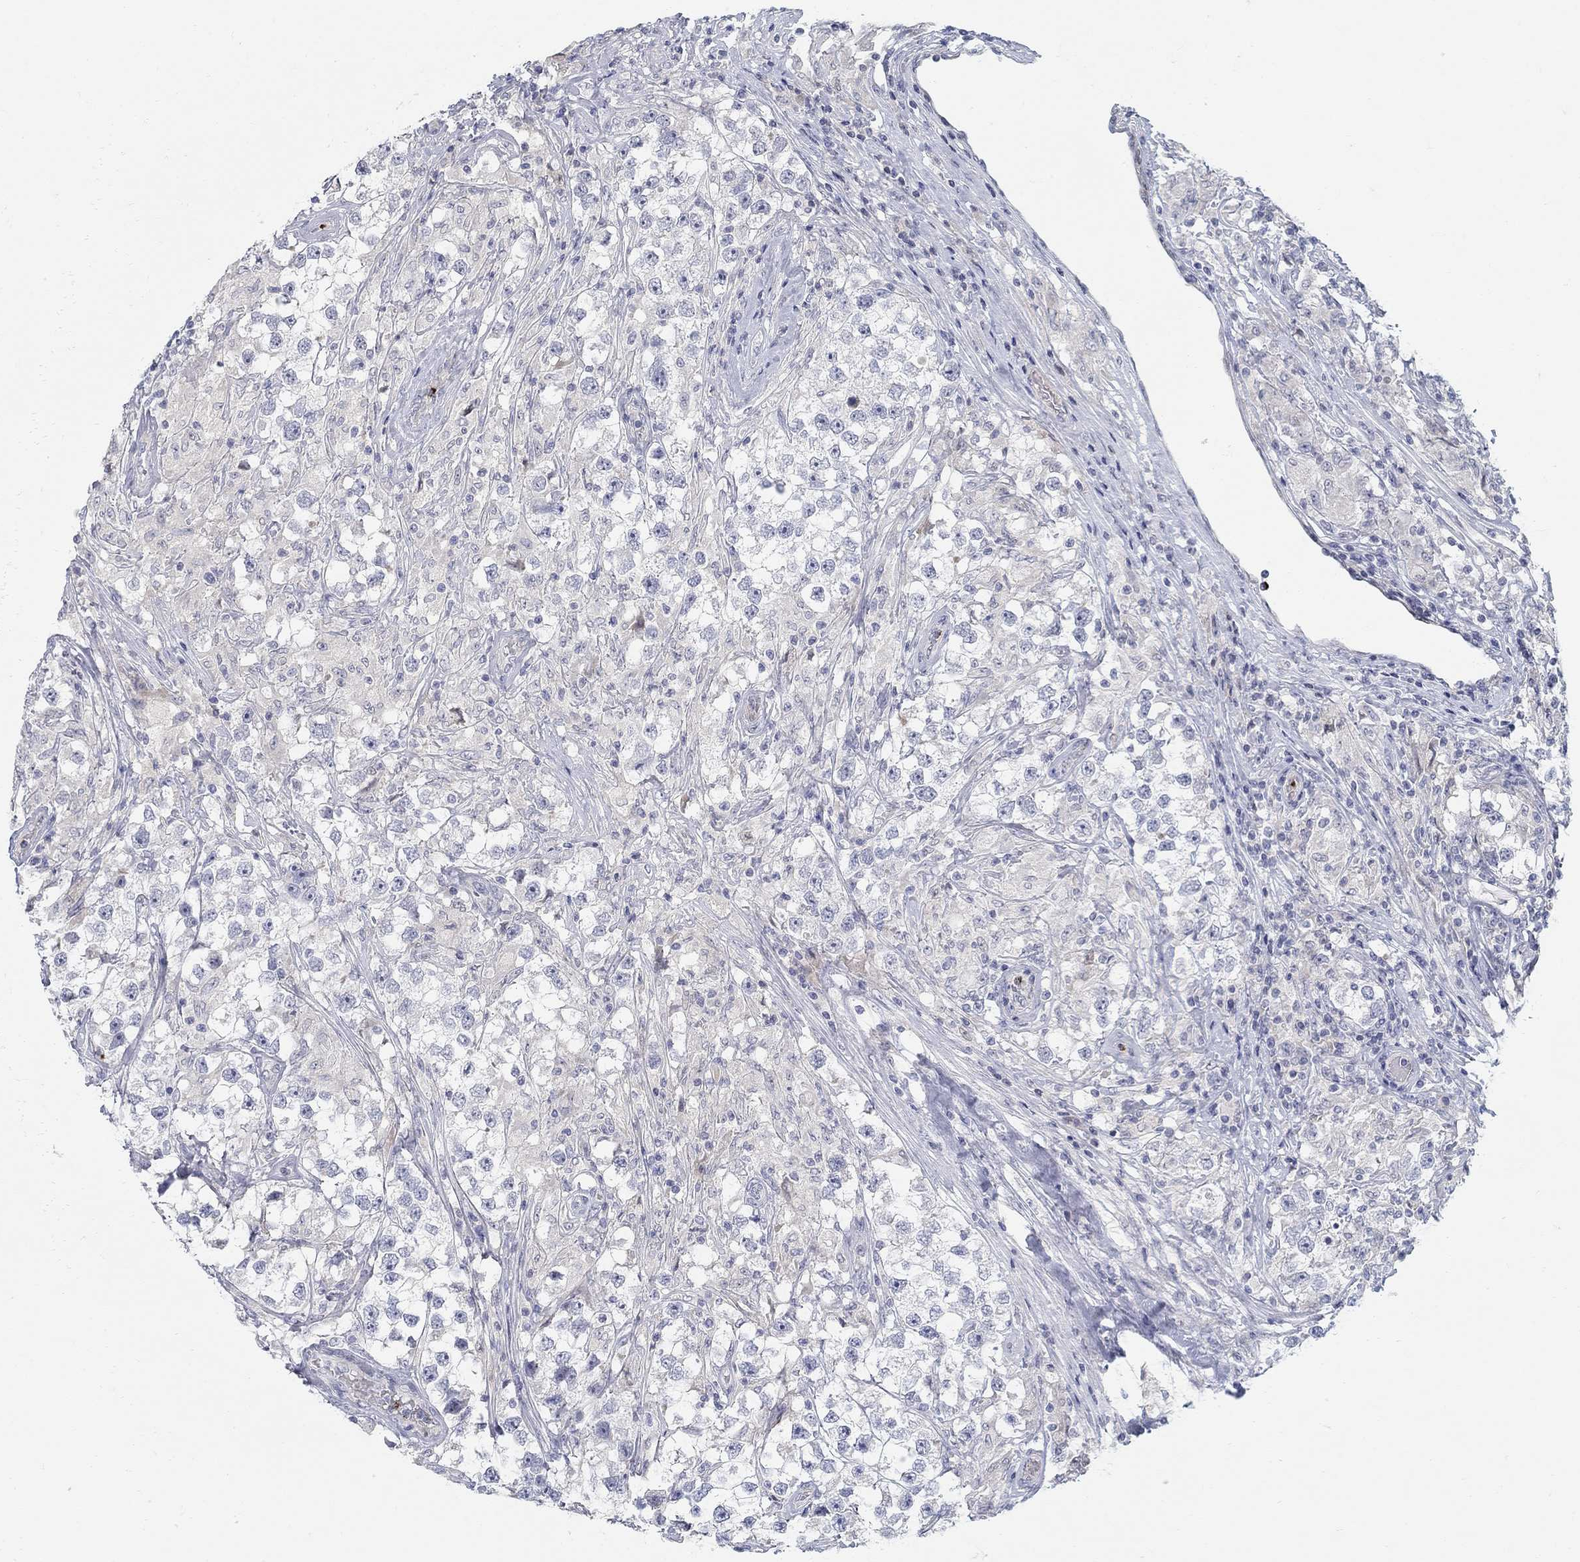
{"staining": {"intensity": "negative", "quantity": "none", "location": "none"}, "tissue": "testis cancer", "cell_type": "Tumor cells", "image_type": "cancer", "snomed": [{"axis": "morphology", "description": "Seminoma, NOS"}, {"axis": "topography", "description": "Testis"}], "caption": "Seminoma (testis) was stained to show a protein in brown. There is no significant expression in tumor cells.", "gene": "ANO7", "patient": {"sex": "male", "age": 46}}